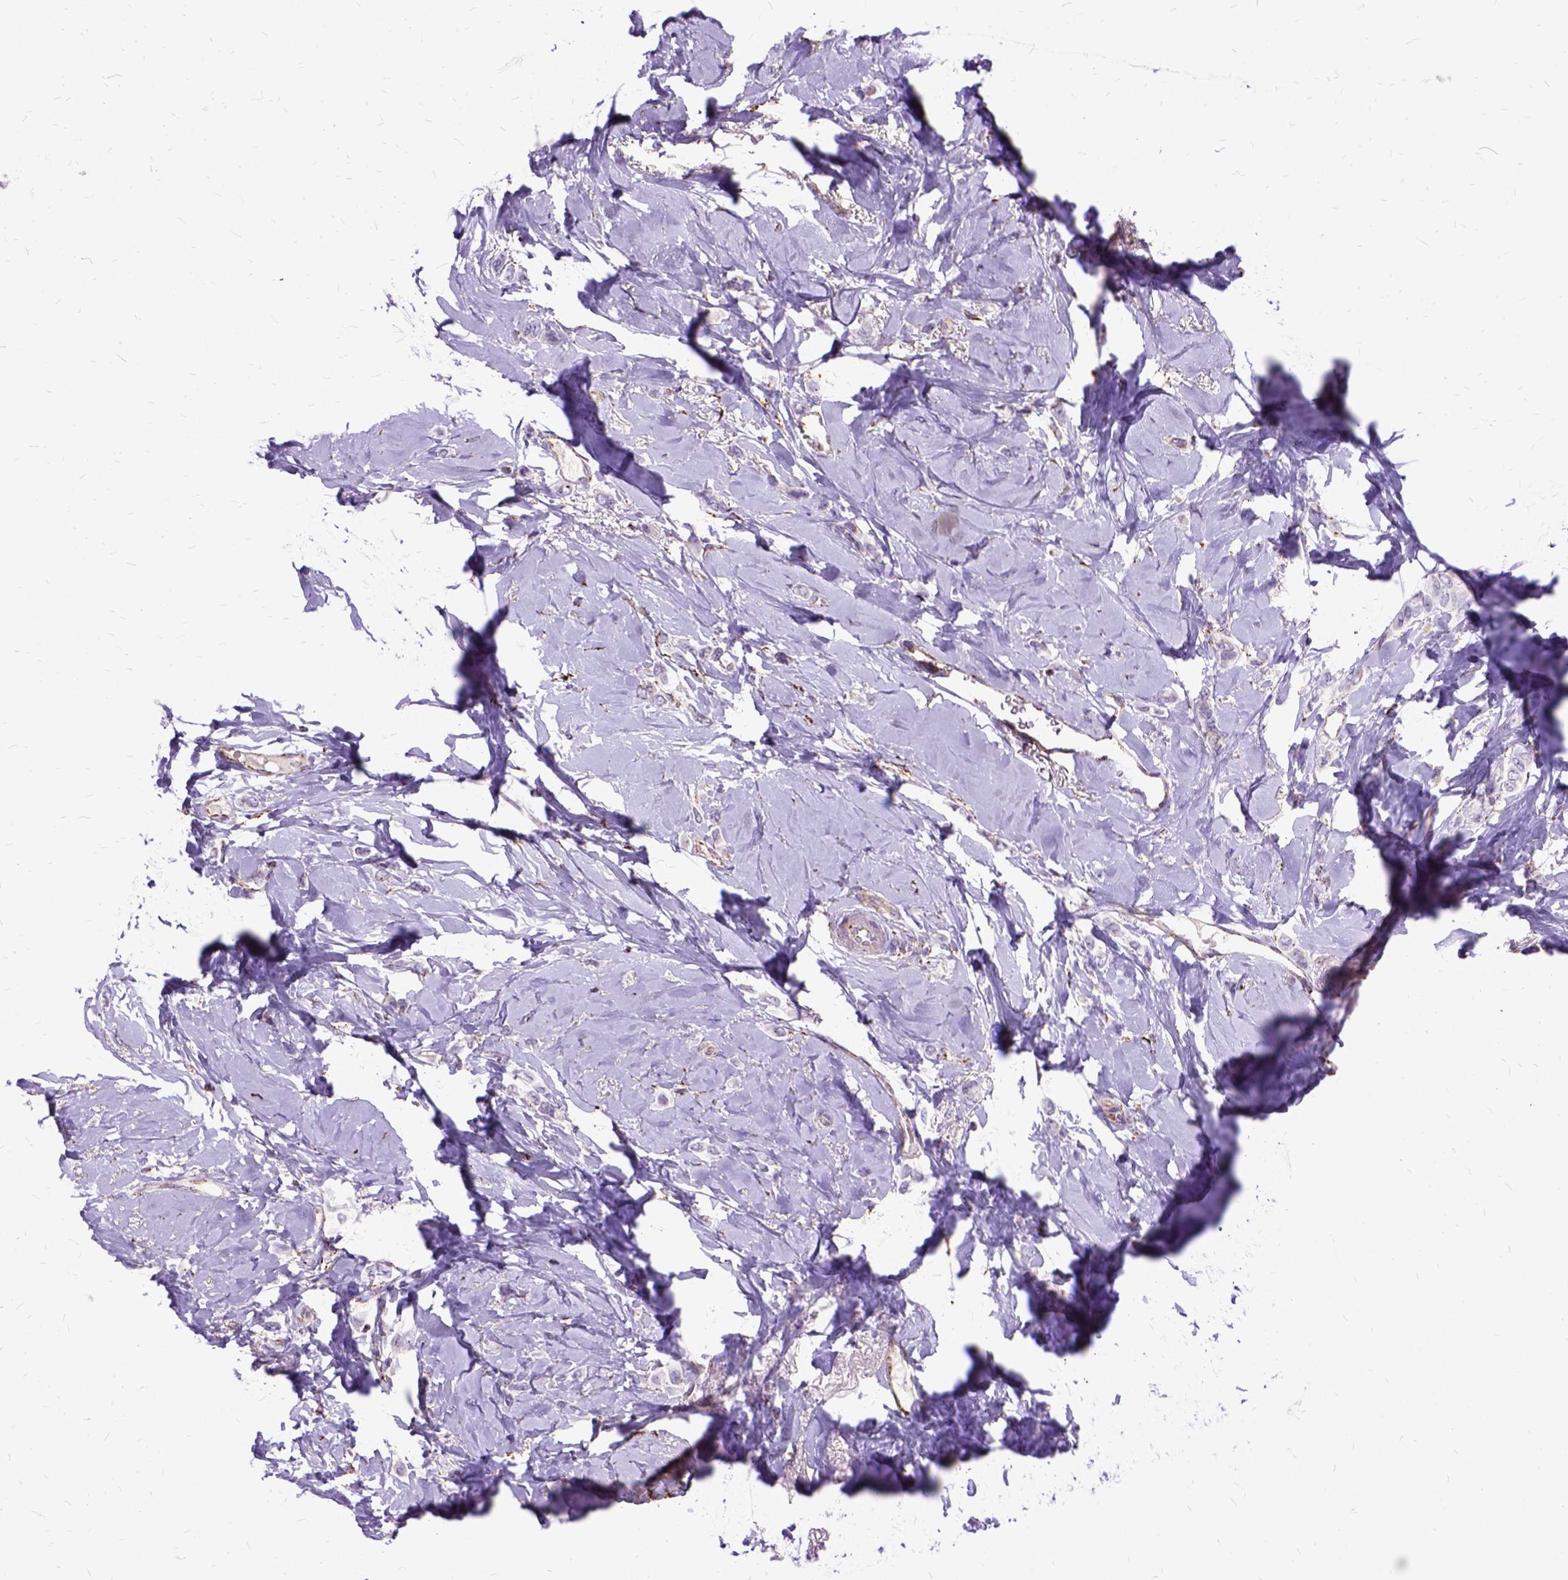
{"staining": {"intensity": "negative", "quantity": "none", "location": "none"}, "tissue": "breast cancer", "cell_type": "Tumor cells", "image_type": "cancer", "snomed": [{"axis": "morphology", "description": "Lobular carcinoma"}, {"axis": "topography", "description": "Breast"}], "caption": "A high-resolution photomicrograph shows immunohistochemistry staining of breast cancer, which reveals no significant positivity in tumor cells. (DAB immunohistochemistry (IHC) visualized using brightfield microscopy, high magnification).", "gene": "OXCT1", "patient": {"sex": "female", "age": 66}}